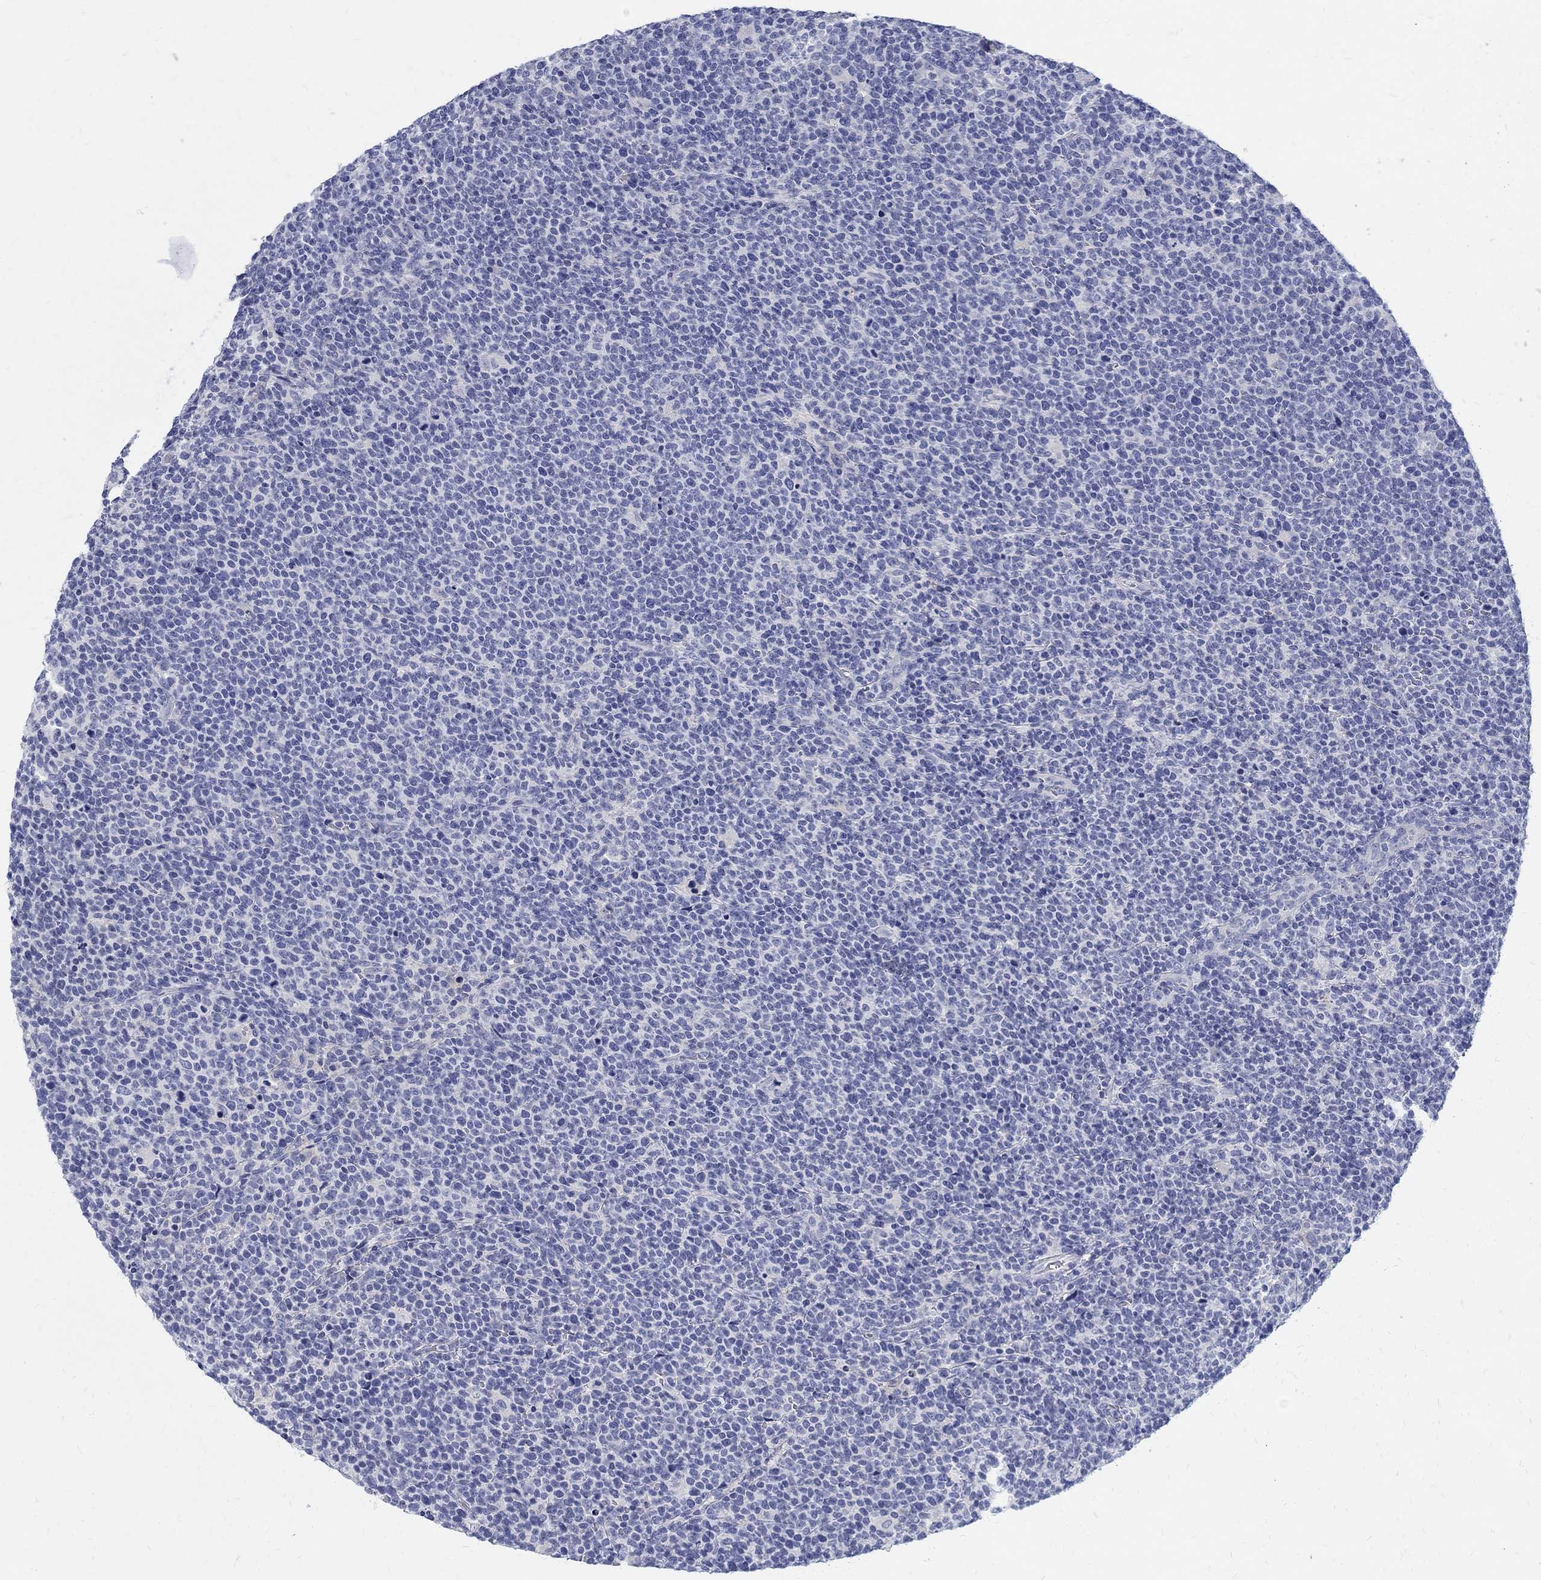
{"staining": {"intensity": "negative", "quantity": "none", "location": "none"}, "tissue": "lymphoma", "cell_type": "Tumor cells", "image_type": "cancer", "snomed": [{"axis": "morphology", "description": "Malignant lymphoma, non-Hodgkin's type, High grade"}, {"axis": "topography", "description": "Lymph node"}], "caption": "High power microscopy micrograph of an IHC photomicrograph of malignant lymphoma, non-Hodgkin's type (high-grade), revealing no significant staining in tumor cells. Brightfield microscopy of immunohistochemistry stained with DAB (brown) and hematoxylin (blue), captured at high magnification.", "gene": "SOX2", "patient": {"sex": "male", "age": 61}}